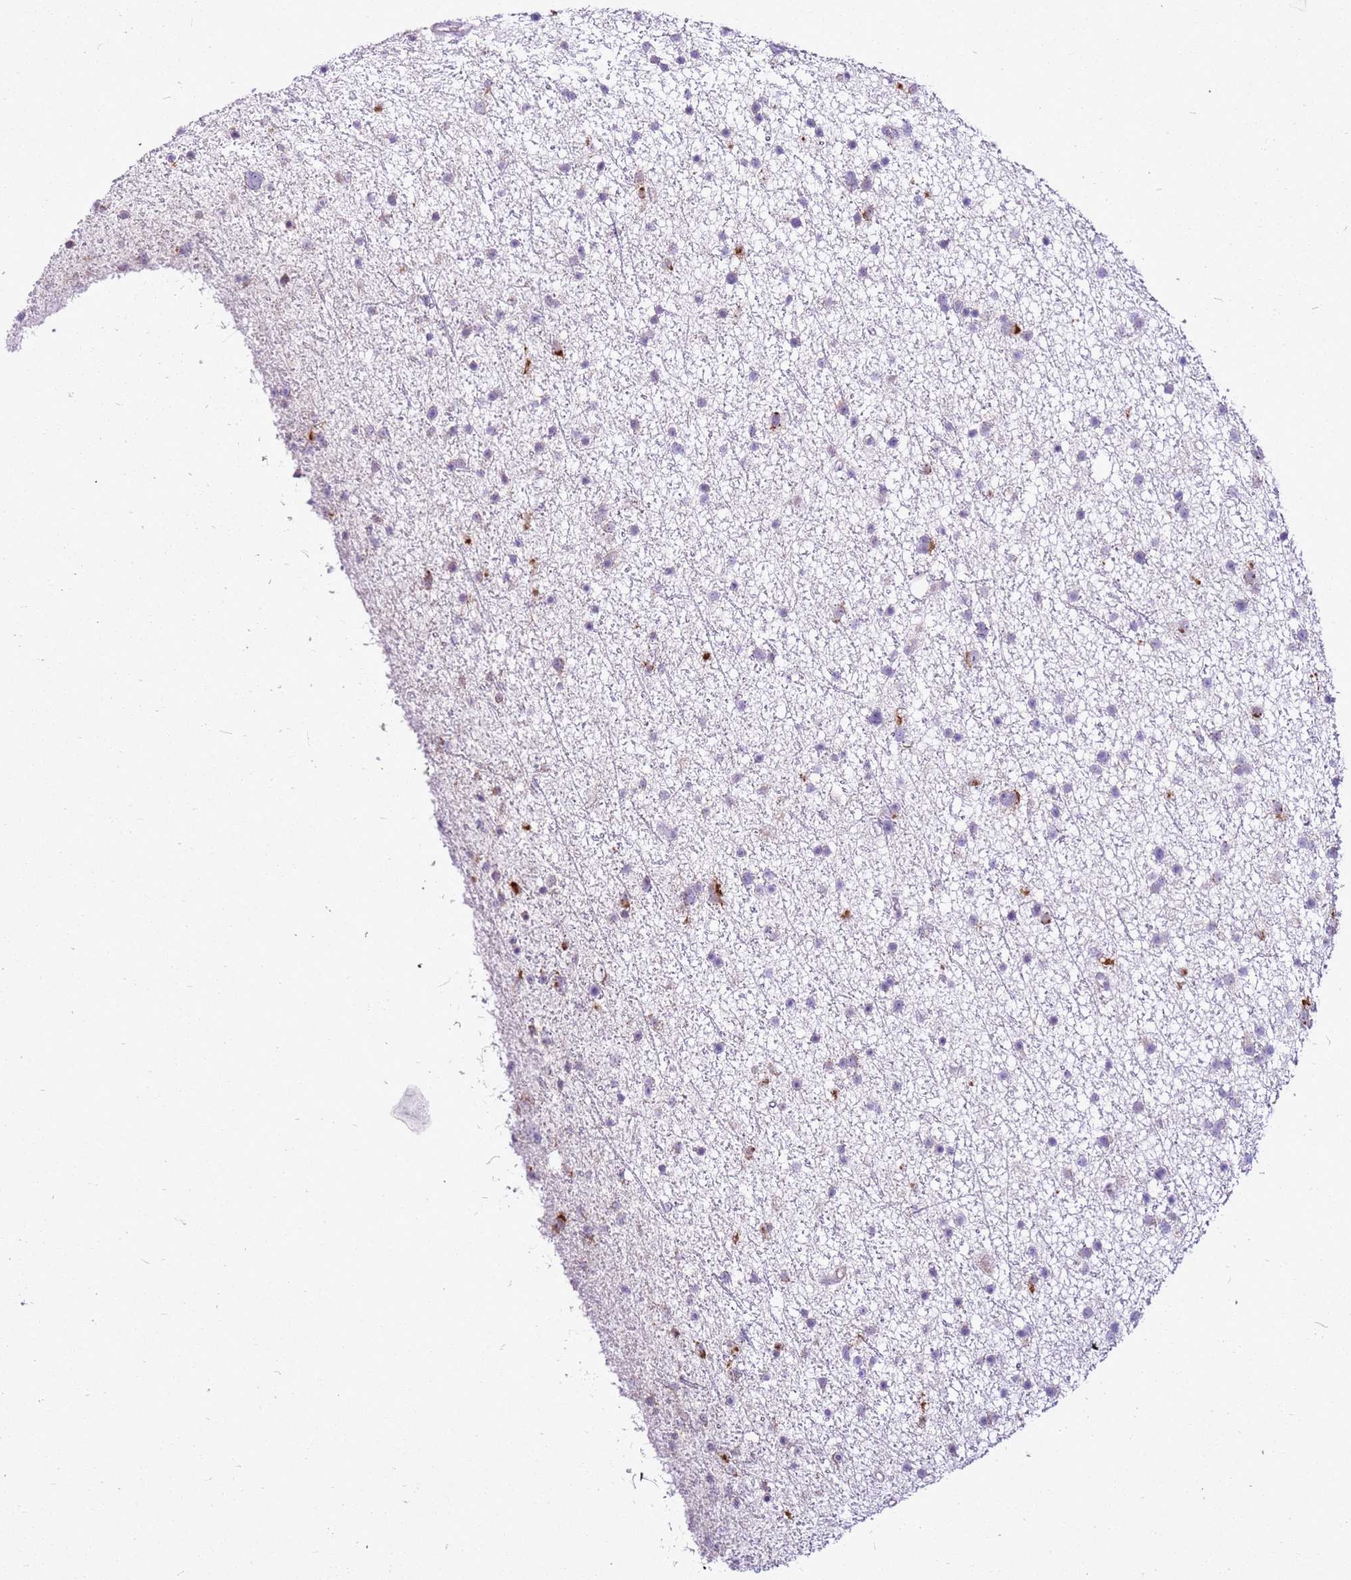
{"staining": {"intensity": "negative", "quantity": "none", "location": "none"}, "tissue": "glioma", "cell_type": "Tumor cells", "image_type": "cancer", "snomed": [{"axis": "morphology", "description": "Glioma, malignant, Low grade"}, {"axis": "topography", "description": "Cerebral cortex"}], "caption": "High power microscopy image of an IHC image of glioma, revealing no significant positivity in tumor cells. Brightfield microscopy of IHC stained with DAB (3,3'-diaminobenzidine) (brown) and hematoxylin (blue), captured at high magnification.", "gene": "MRPL36", "patient": {"sex": "female", "age": 39}}